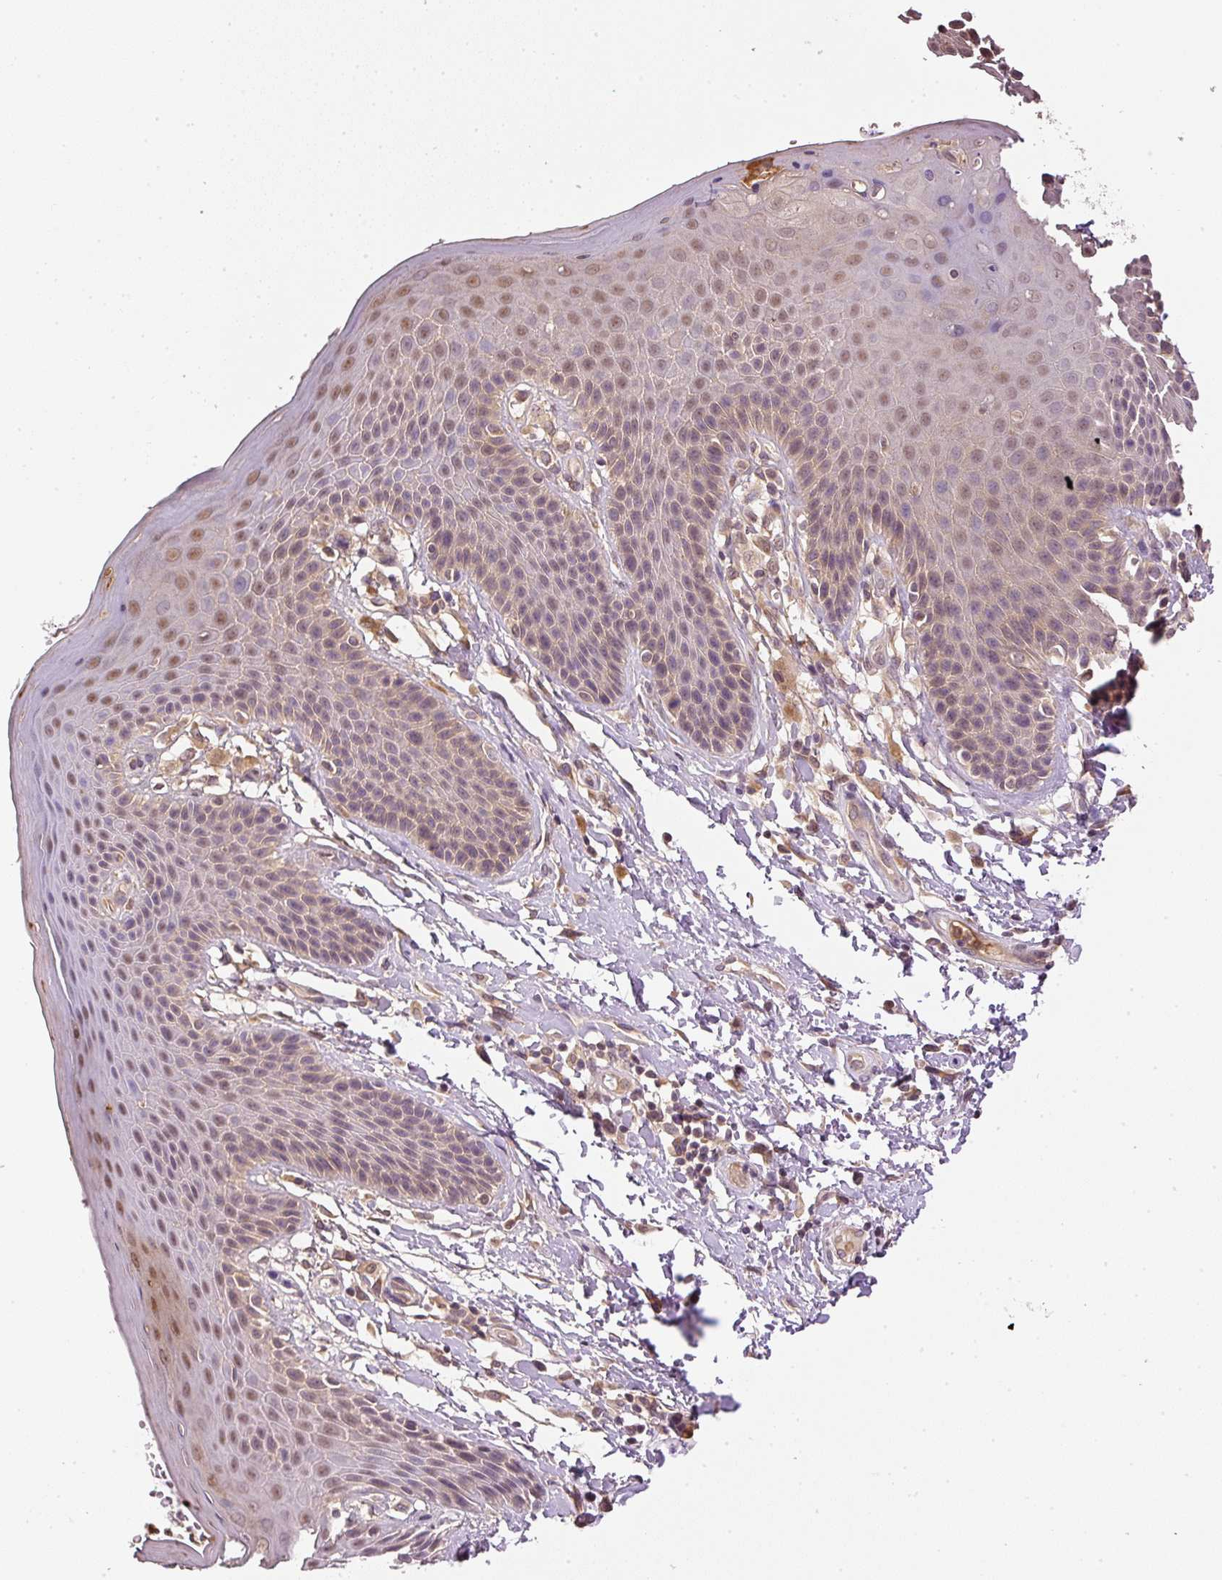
{"staining": {"intensity": "moderate", "quantity": ">75%", "location": "cytoplasmic/membranous,nuclear"}, "tissue": "skin", "cell_type": "Epidermal cells", "image_type": "normal", "snomed": [{"axis": "morphology", "description": "Normal tissue, NOS"}, {"axis": "topography", "description": "Peripheral nerve tissue"}], "caption": "Protein expression by IHC demonstrates moderate cytoplasmic/membranous,nuclear staining in approximately >75% of epidermal cells in benign skin.", "gene": "CTTNBP2", "patient": {"sex": "male", "age": 51}}